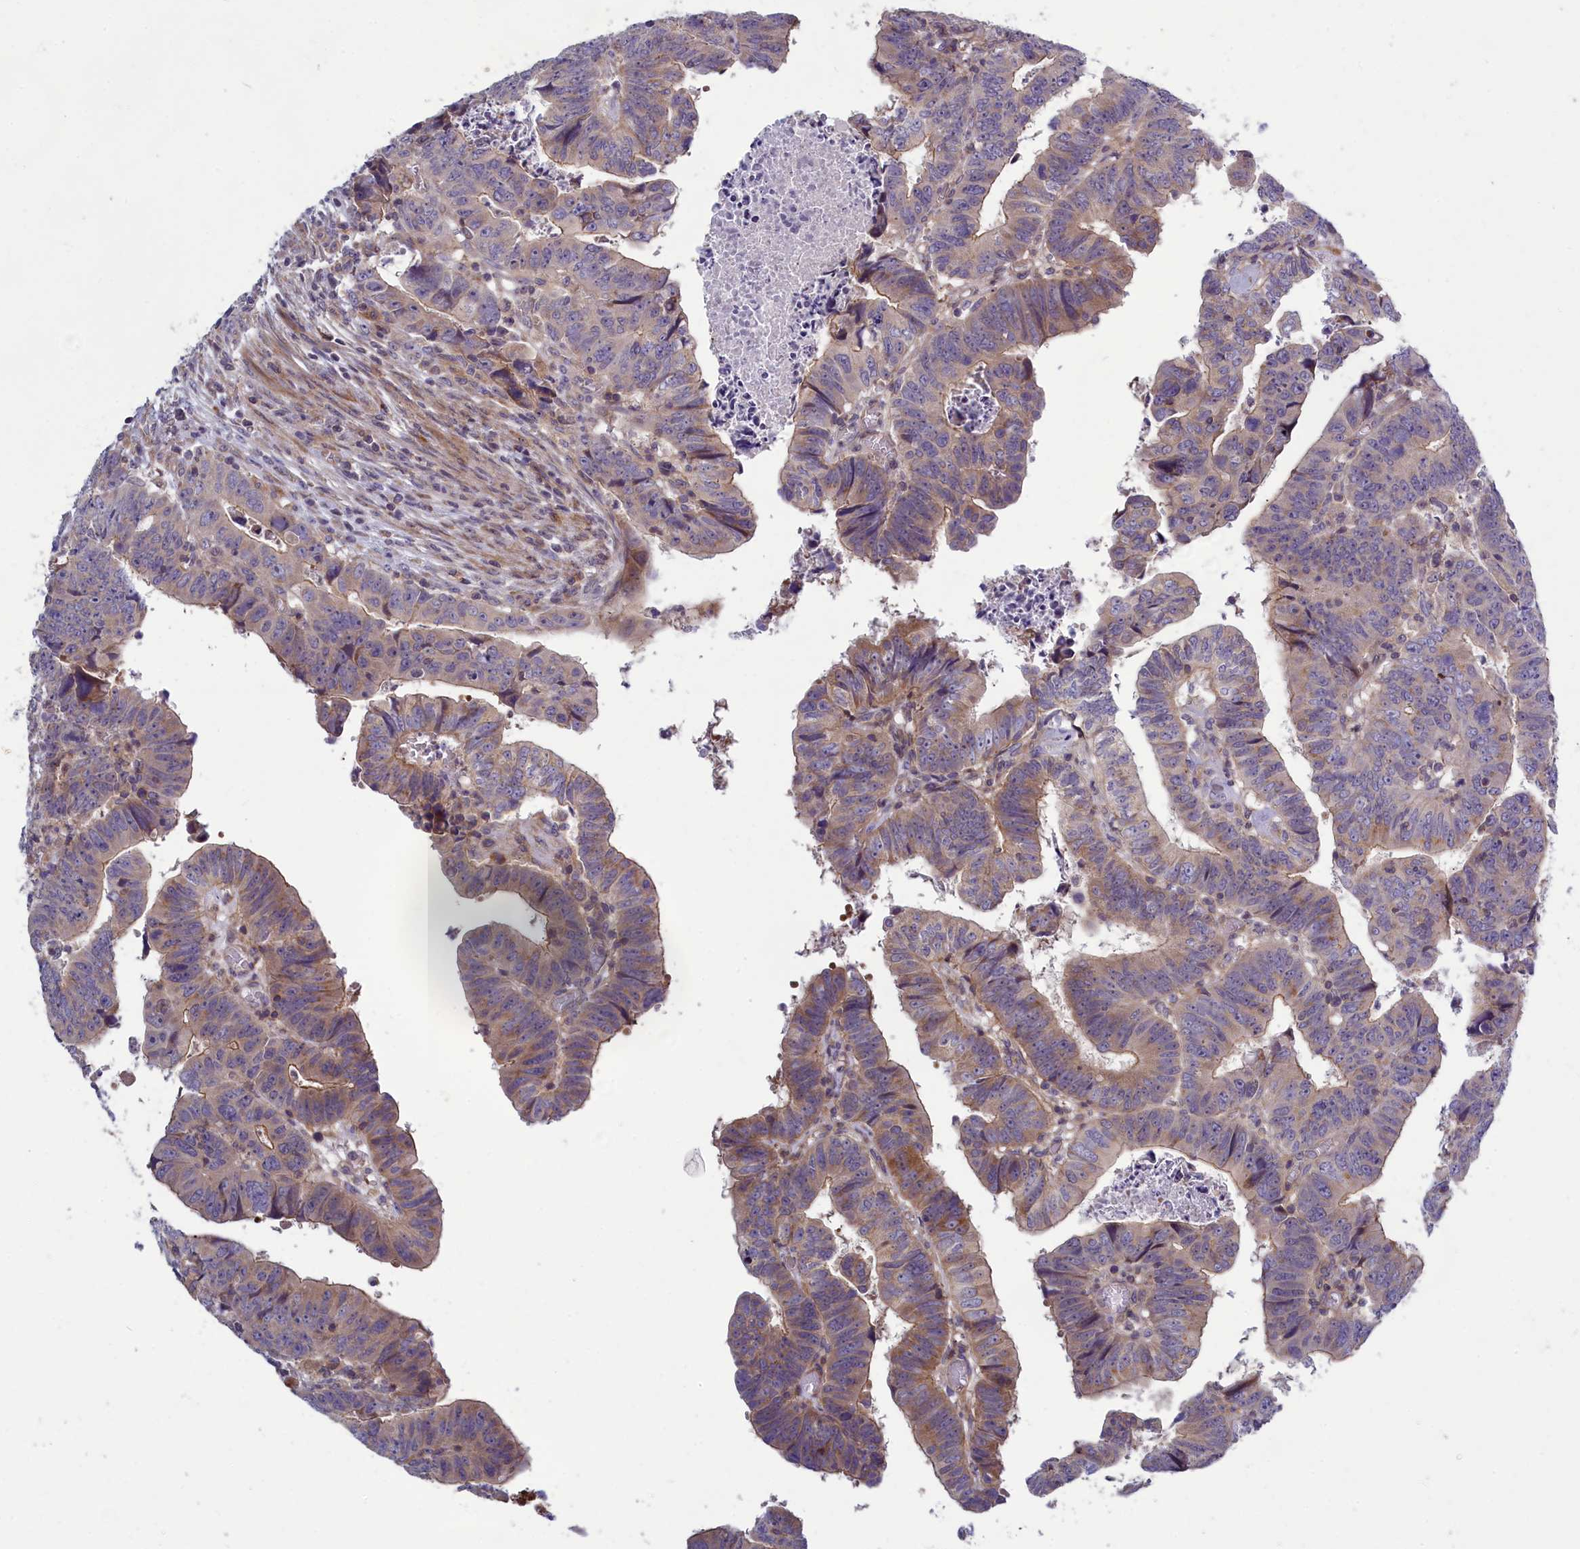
{"staining": {"intensity": "weak", "quantity": "<25%", "location": "cytoplasmic/membranous"}, "tissue": "colorectal cancer", "cell_type": "Tumor cells", "image_type": "cancer", "snomed": [{"axis": "morphology", "description": "Normal tissue, NOS"}, {"axis": "morphology", "description": "Adenocarcinoma, NOS"}, {"axis": "topography", "description": "Rectum"}], "caption": "High power microscopy image of an immunohistochemistry image of adenocarcinoma (colorectal), revealing no significant positivity in tumor cells.", "gene": "BLTP2", "patient": {"sex": "female", "age": 65}}